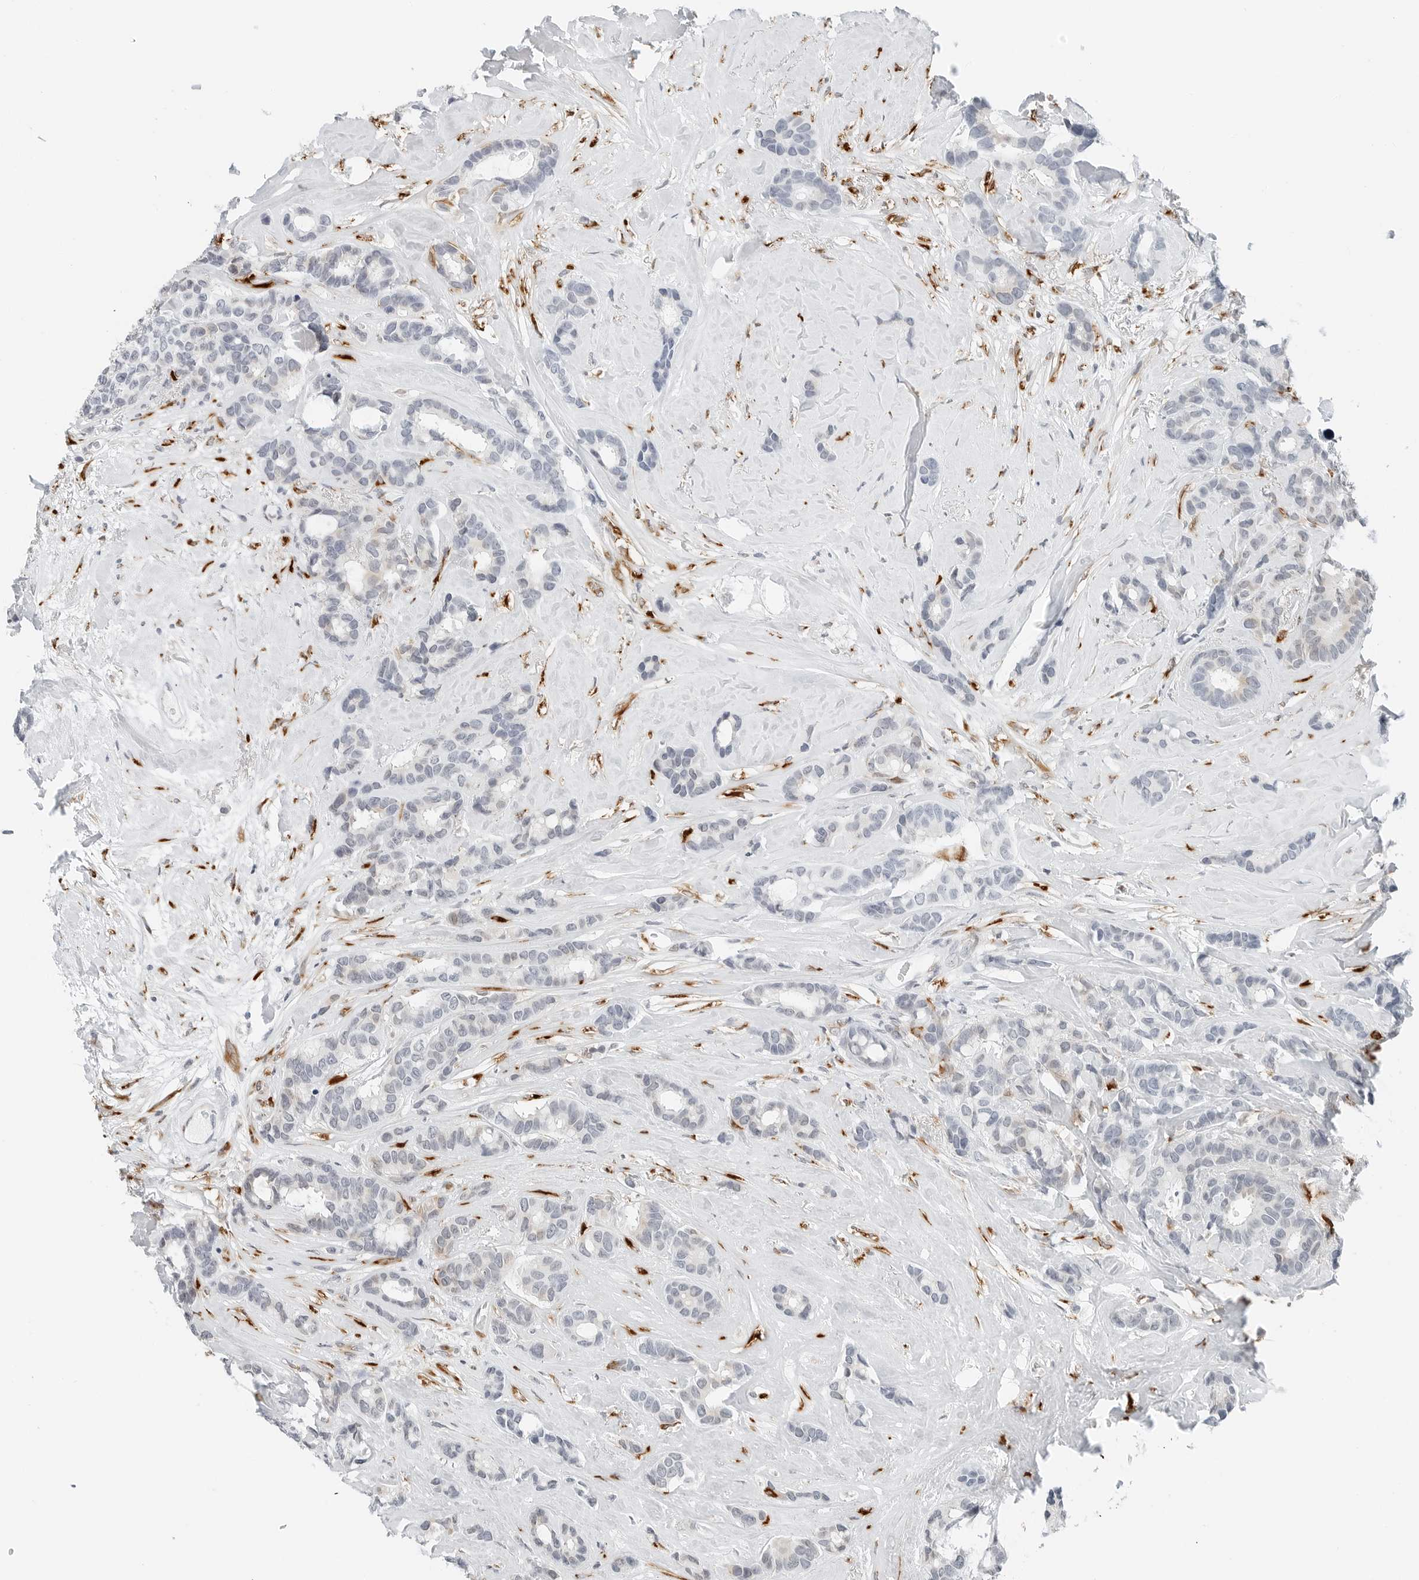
{"staining": {"intensity": "negative", "quantity": "none", "location": "none"}, "tissue": "breast cancer", "cell_type": "Tumor cells", "image_type": "cancer", "snomed": [{"axis": "morphology", "description": "Duct carcinoma"}, {"axis": "topography", "description": "Breast"}], "caption": "High power microscopy histopathology image of an immunohistochemistry (IHC) histopathology image of breast invasive ductal carcinoma, revealing no significant positivity in tumor cells.", "gene": "P4HA2", "patient": {"sex": "female", "age": 87}}